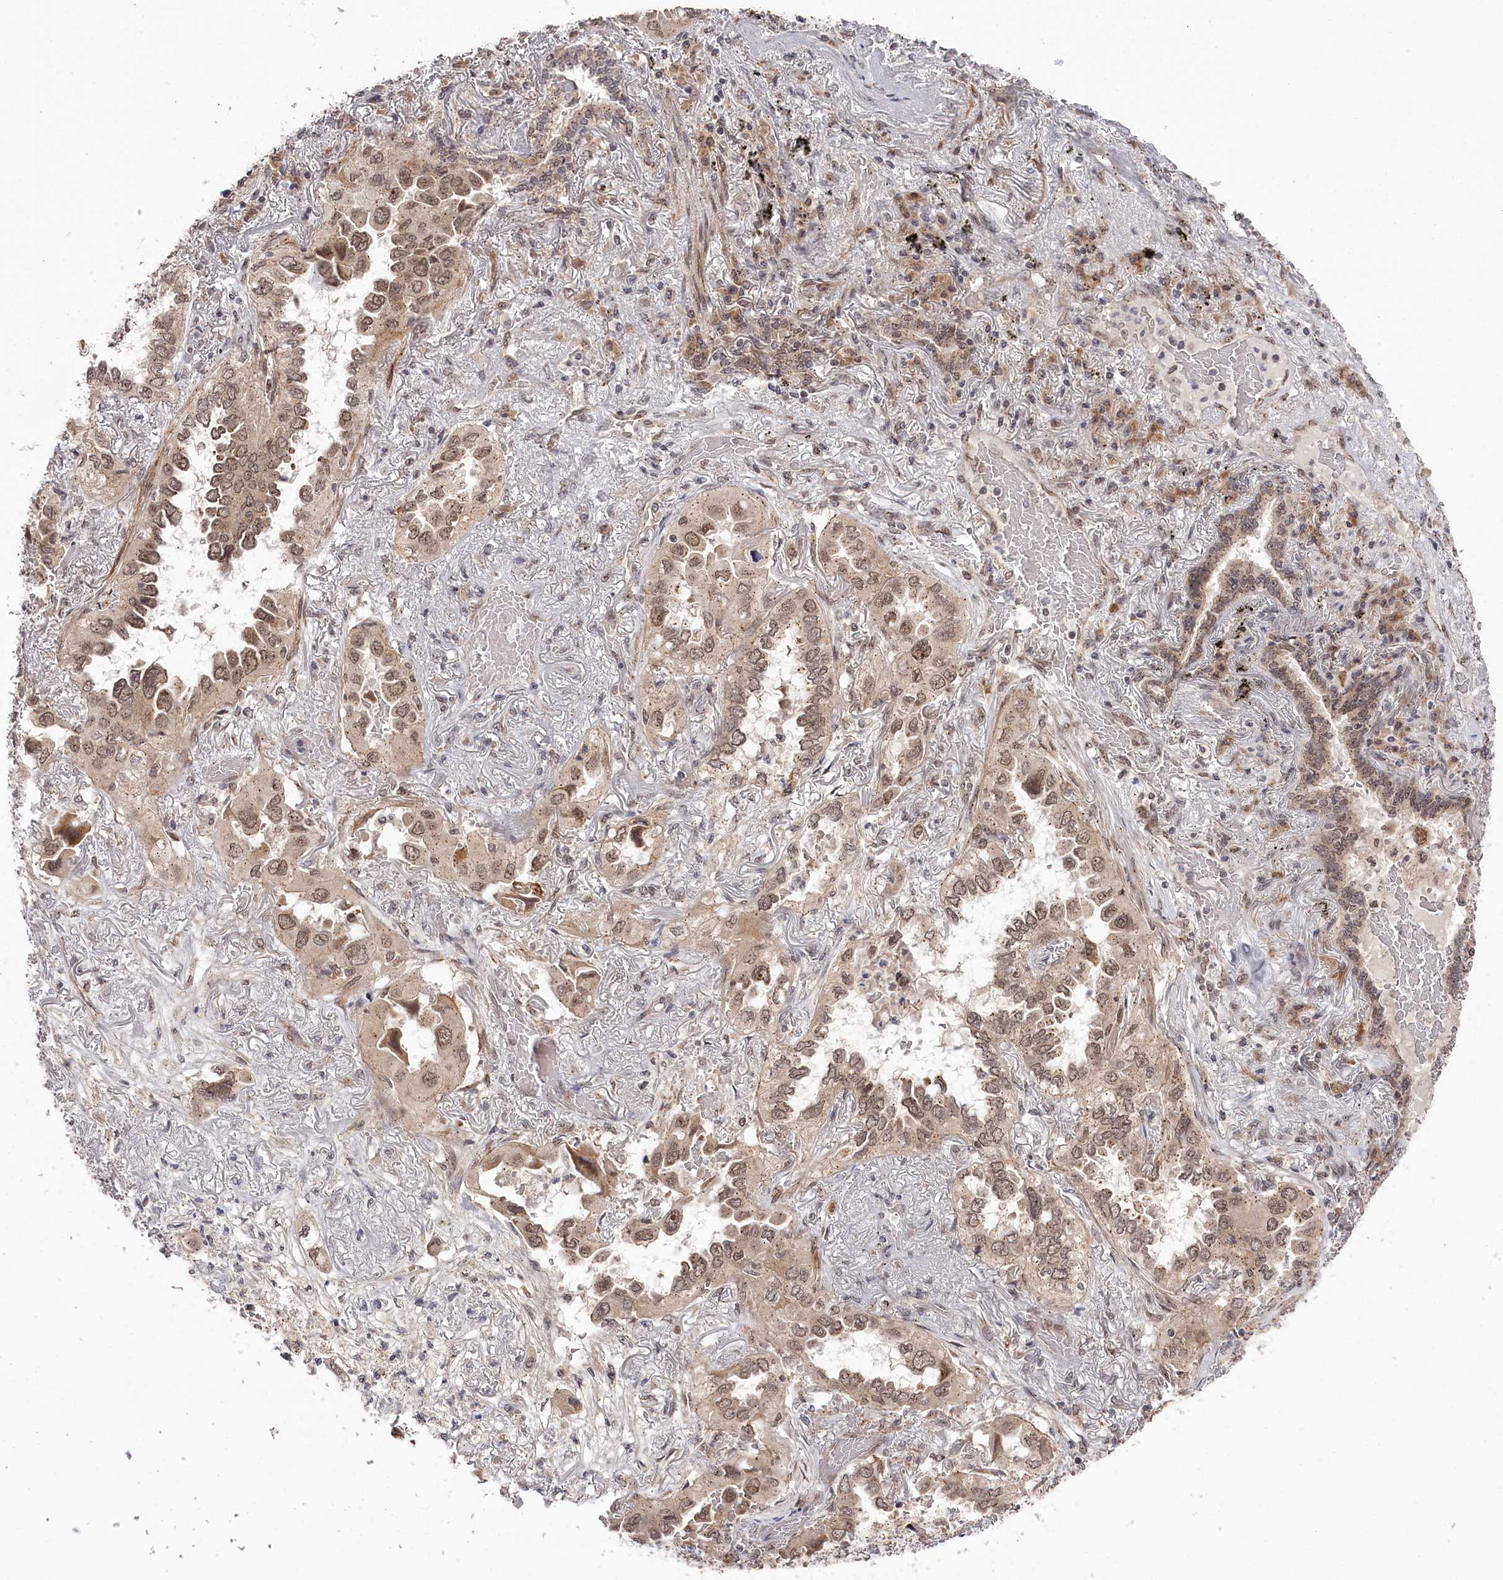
{"staining": {"intensity": "moderate", "quantity": ">75%", "location": "cytoplasmic/membranous,nuclear"}, "tissue": "lung cancer", "cell_type": "Tumor cells", "image_type": "cancer", "snomed": [{"axis": "morphology", "description": "Adenocarcinoma, NOS"}, {"axis": "topography", "description": "Lung"}], "caption": "Immunohistochemistry (DAB) staining of lung cancer (adenocarcinoma) demonstrates moderate cytoplasmic/membranous and nuclear protein staining in about >75% of tumor cells.", "gene": "EXOSC1", "patient": {"sex": "female", "age": 76}}